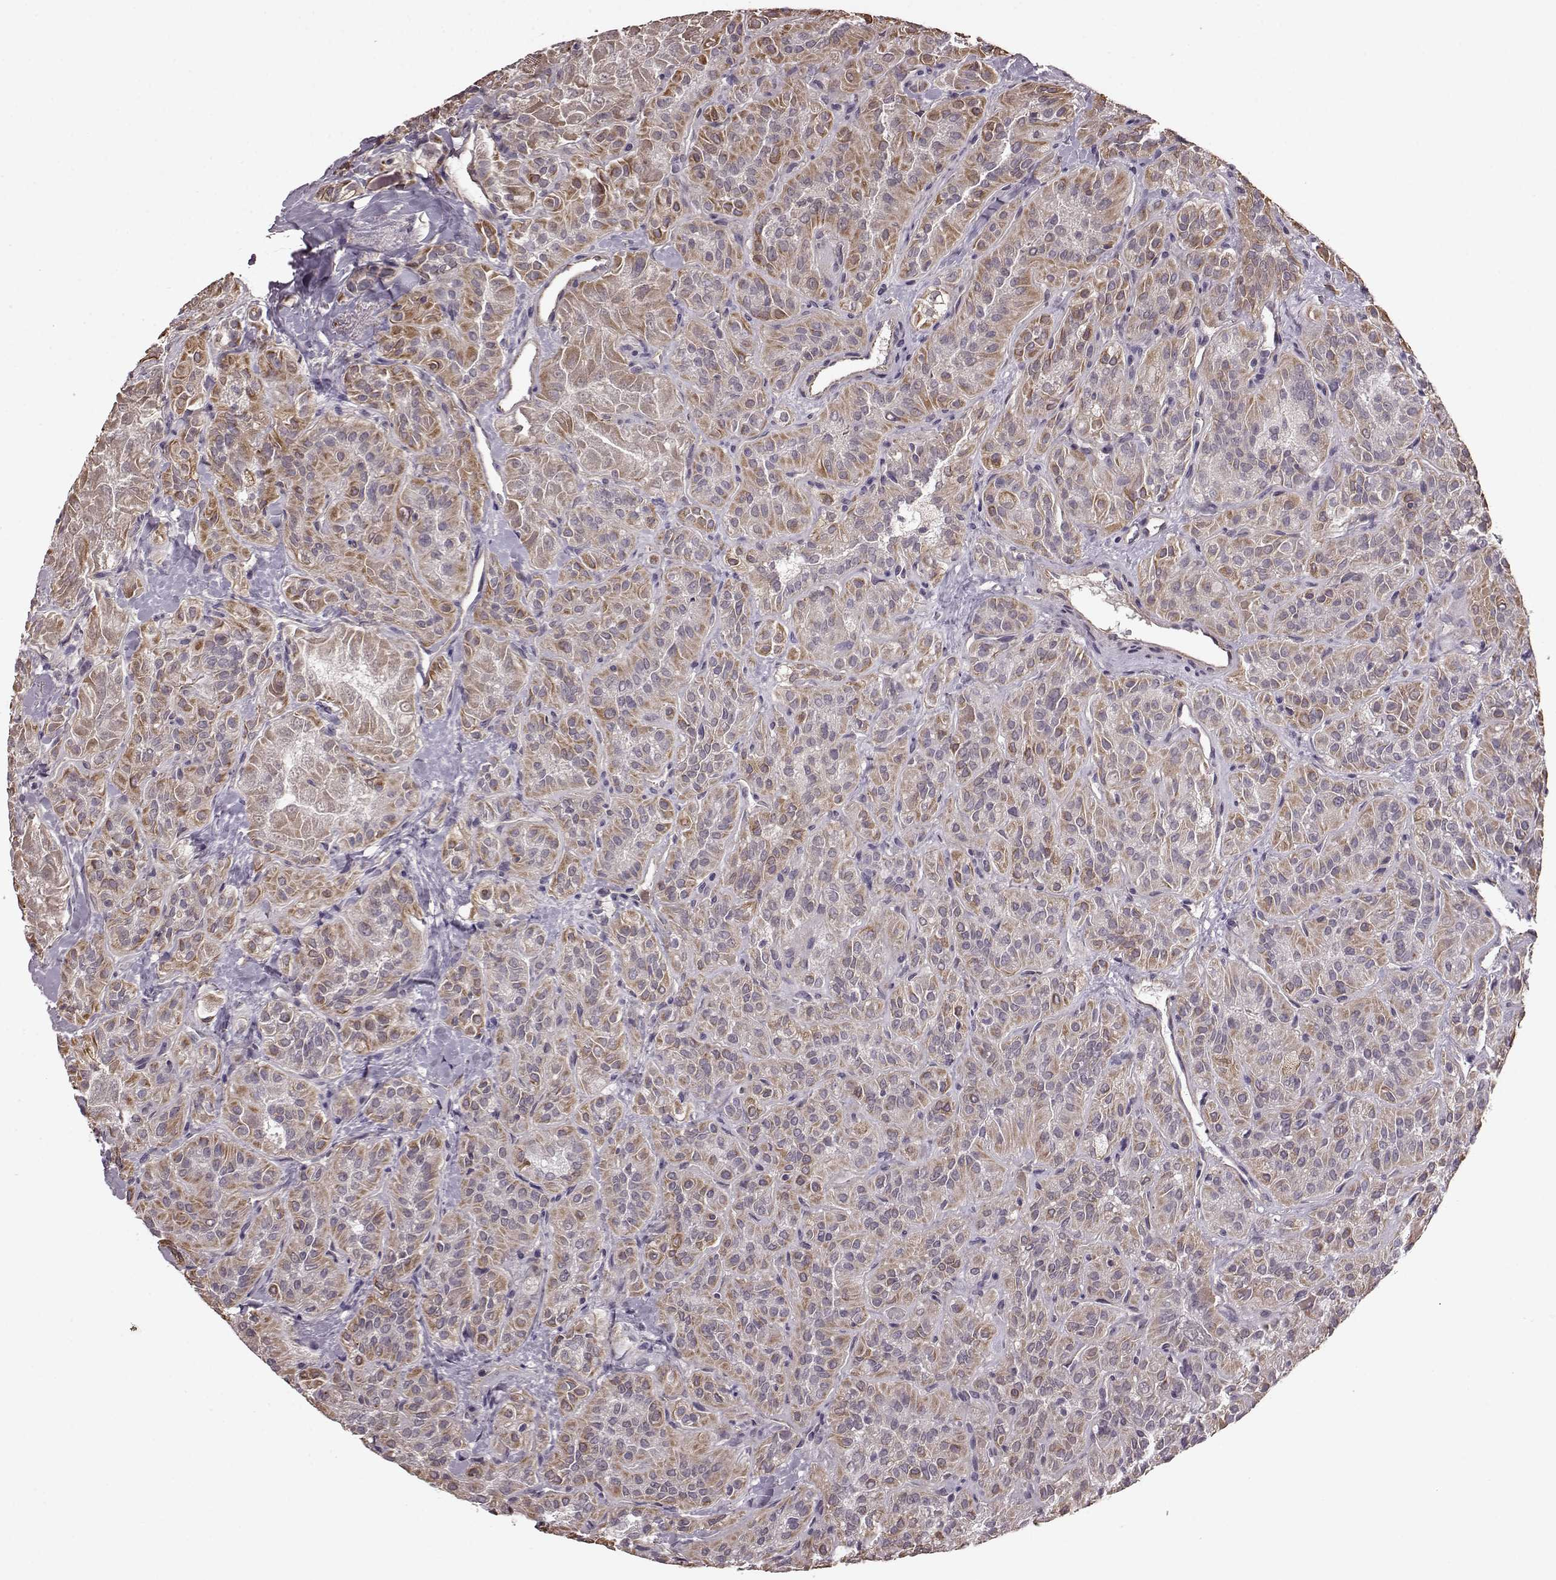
{"staining": {"intensity": "moderate", "quantity": ">75%", "location": "cytoplasmic/membranous"}, "tissue": "thyroid cancer", "cell_type": "Tumor cells", "image_type": "cancer", "snomed": [{"axis": "morphology", "description": "Papillary adenocarcinoma, NOS"}, {"axis": "topography", "description": "Thyroid gland"}], "caption": "A high-resolution photomicrograph shows IHC staining of thyroid cancer, which exhibits moderate cytoplasmic/membranous positivity in approximately >75% of tumor cells. The staining is performed using DAB (3,3'-diaminobenzidine) brown chromogen to label protein expression. The nuclei are counter-stained blue using hematoxylin.", "gene": "NTF3", "patient": {"sex": "female", "age": 45}}